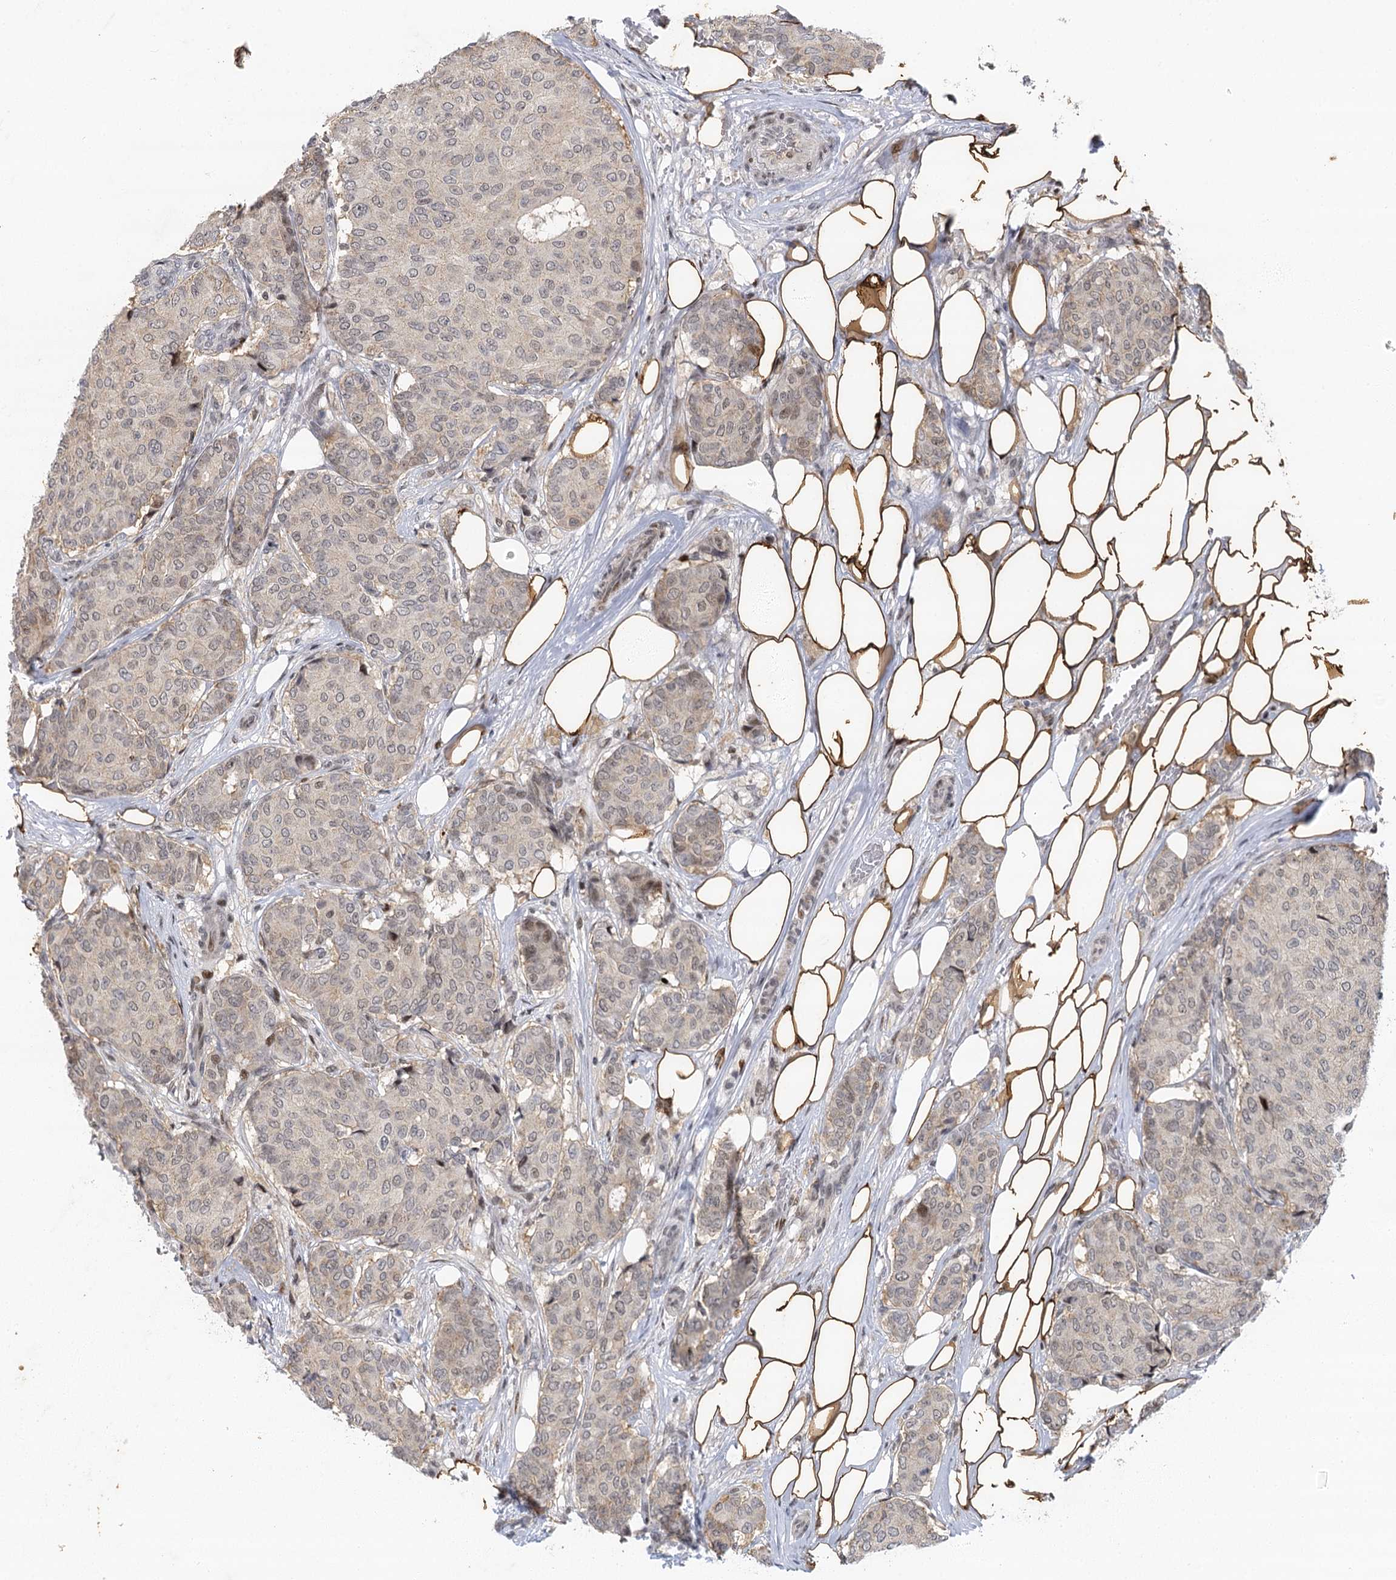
{"staining": {"intensity": "negative", "quantity": "none", "location": "none"}, "tissue": "breast cancer", "cell_type": "Tumor cells", "image_type": "cancer", "snomed": [{"axis": "morphology", "description": "Duct carcinoma"}, {"axis": "topography", "description": "Breast"}], "caption": "Immunohistochemistry (IHC) image of neoplastic tissue: human infiltrating ductal carcinoma (breast) stained with DAB (3,3'-diaminobenzidine) exhibits no significant protein staining in tumor cells. Brightfield microscopy of IHC stained with DAB (brown) and hematoxylin (blue), captured at high magnification.", "gene": "IL11RA", "patient": {"sex": "female", "age": 75}}